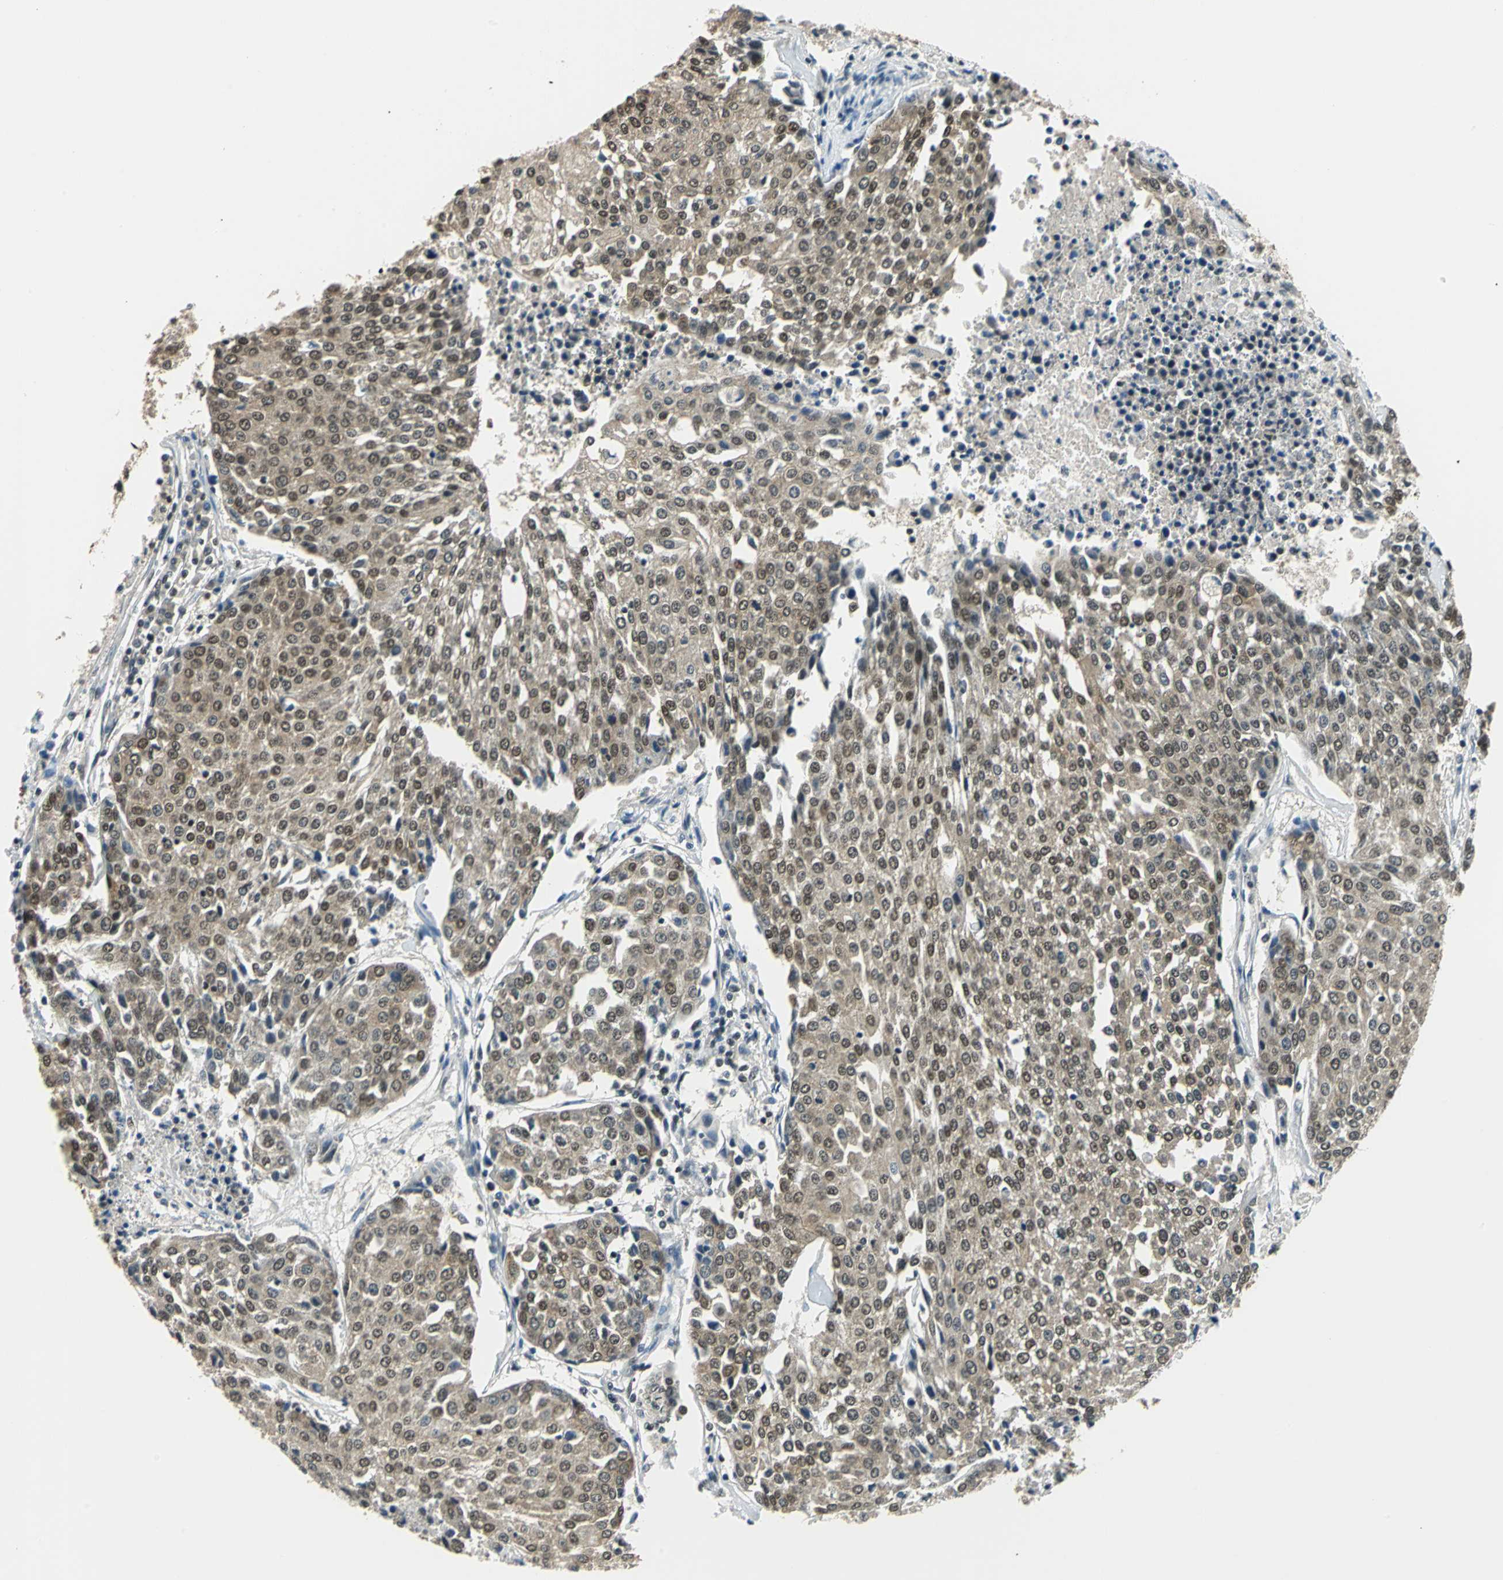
{"staining": {"intensity": "moderate", "quantity": ">75%", "location": "cytoplasmic/membranous,nuclear"}, "tissue": "urothelial cancer", "cell_type": "Tumor cells", "image_type": "cancer", "snomed": [{"axis": "morphology", "description": "Urothelial carcinoma, High grade"}, {"axis": "topography", "description": "Urinary bladder"}], "caption": "Moderate cytoplasmic/membranous and nuclear staining is identified in about >75% of tumor cells in urothelial cancer.", "gene": "RBM14", "patient": {"sex": "female", "age": 85}}